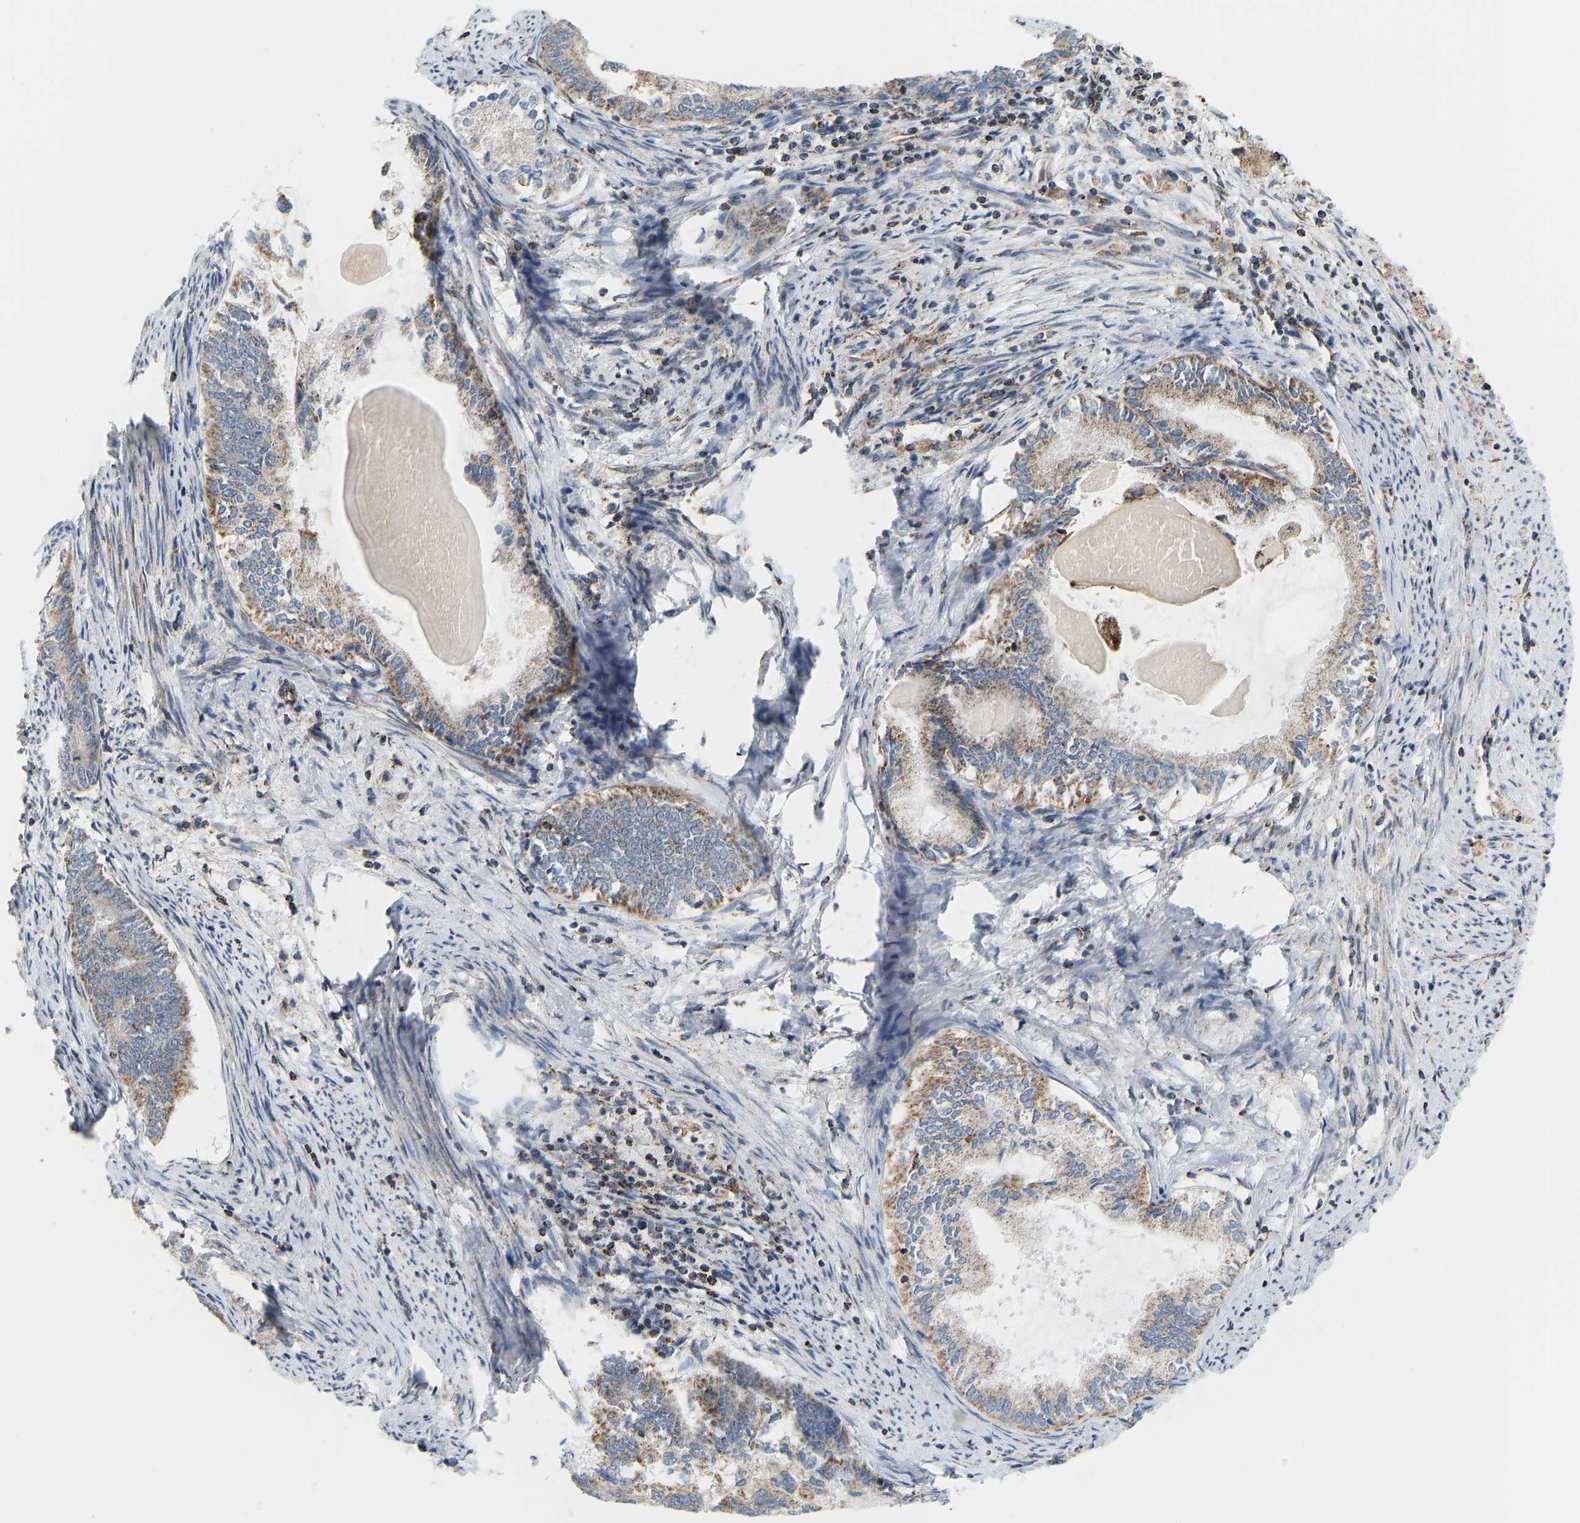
{"staining": {"intensity": "moderate", "quantity": ">75%", "location": "cytoplasmic/membranous"}, "tissue": "endometrial cancer", "cell_type": "Tumor cells", "image_type": "cancer", "snomed": [{"axis": "morphology", "description": "Adenocarcinoma, NOS"}, {"axis": "topography", "description": "Endometrium"}], "caption": "Immunohistochemistry (IHC) image of adenocarcinoma (endometrial) stained for a protein (brown), which reveals medium levels of moderate cytoplasmic/membranous expression in about >75% of tumor cells.", "gene": "GPSM2", "patient": {"sex": "female", "age": 86}}